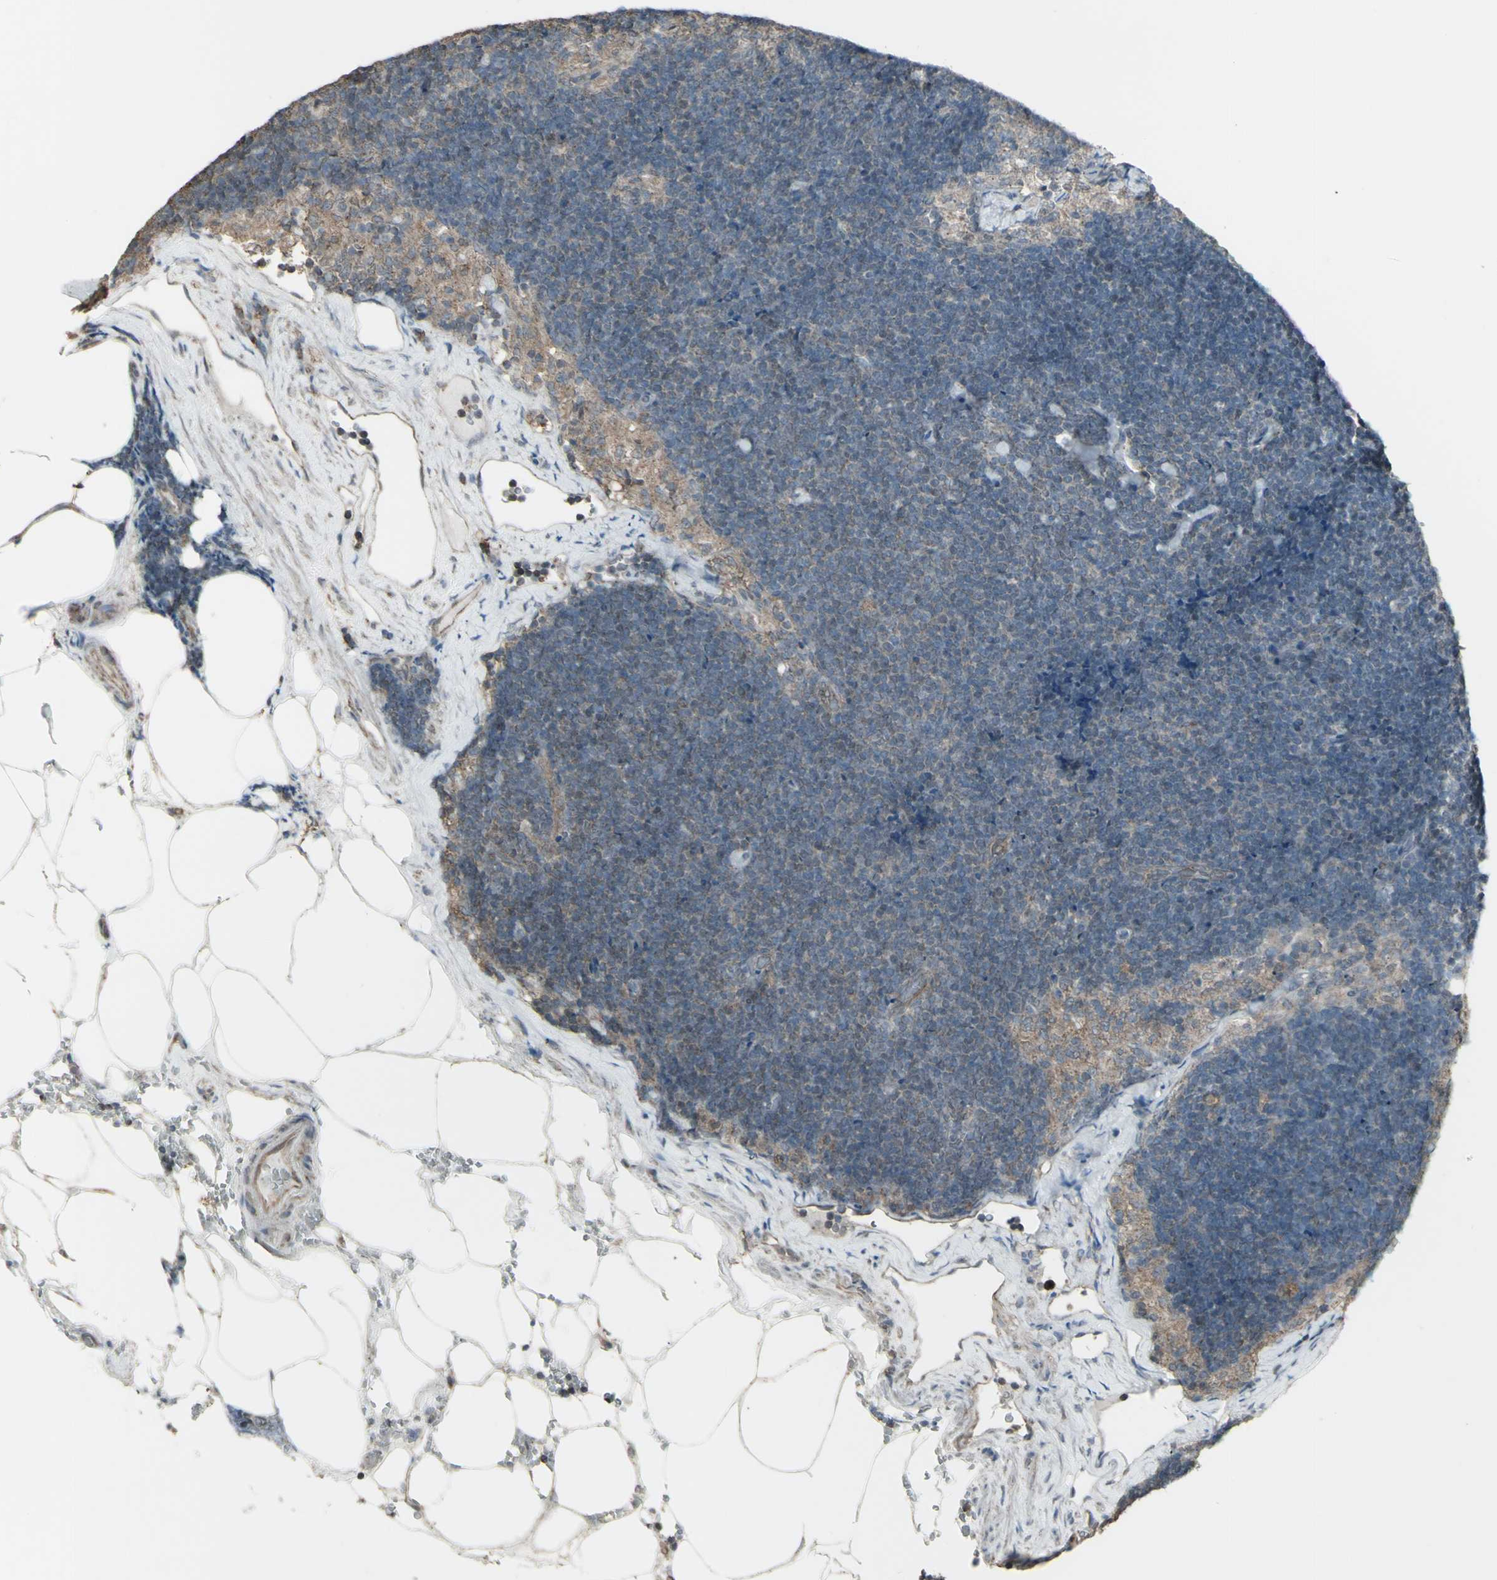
{"staining": {"intensity": "negative", "quantity": "none", "location": "none"}, "tissue": "lymph node", "cell_type": "Germinal center cells", "image_type": "normal", "snomed": [{"axis": "morphology", "description": "Normal tissue, NOS"}, {"axis": "topography", "description": "Lymph node"}], "caption": "The image shows no significant staining in germinal center cells of lymph node.", "gene": "ENSG00000285526", "patient": {"sex": "male", "age": 63}}